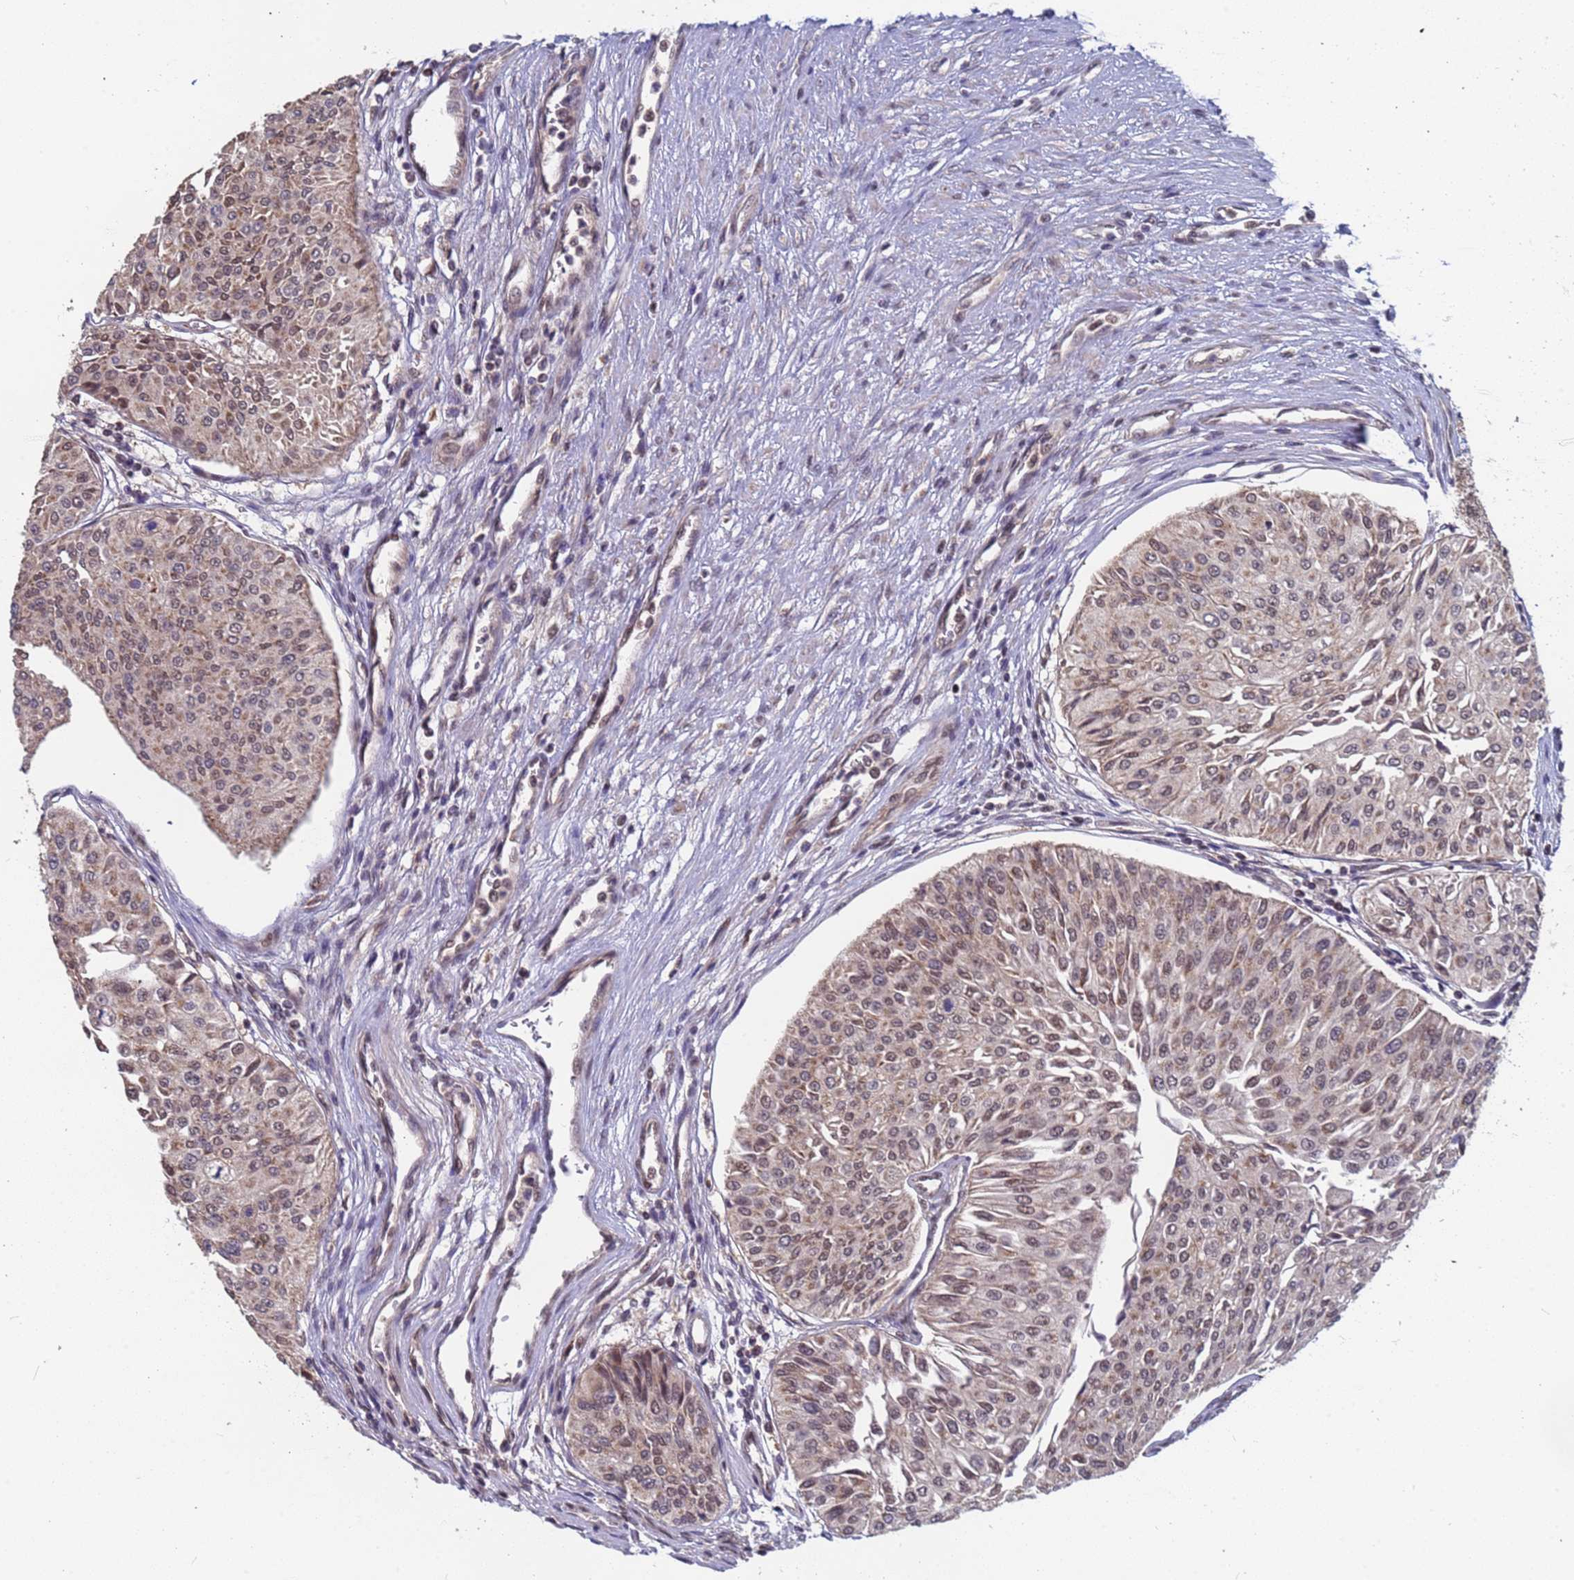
{"staining": {"intensity": "weak", "quantity": "25%-75%", "location": "cytoplasmic/membranous,nuclear"}, "tissue": "urothelial cancer", "cell_type": "Tumor cells", "image_type": "cancer", "snomed": [{"axis": "morphology", "description": "Urothelial carcinoma, Low grade"}, {"axis": "topography", "description": "Urinary bladder"}], "caption": "The micrograph demonstrates immunohistochemical staining of urothelial carcinoma (low-grade). There is weak cytoplasmic/membranous and nuclear expression is present in approximately 25%-75% of tumor cells.", "gene": "DENND2B", "patient": {"sex": "male", "age": 67}}